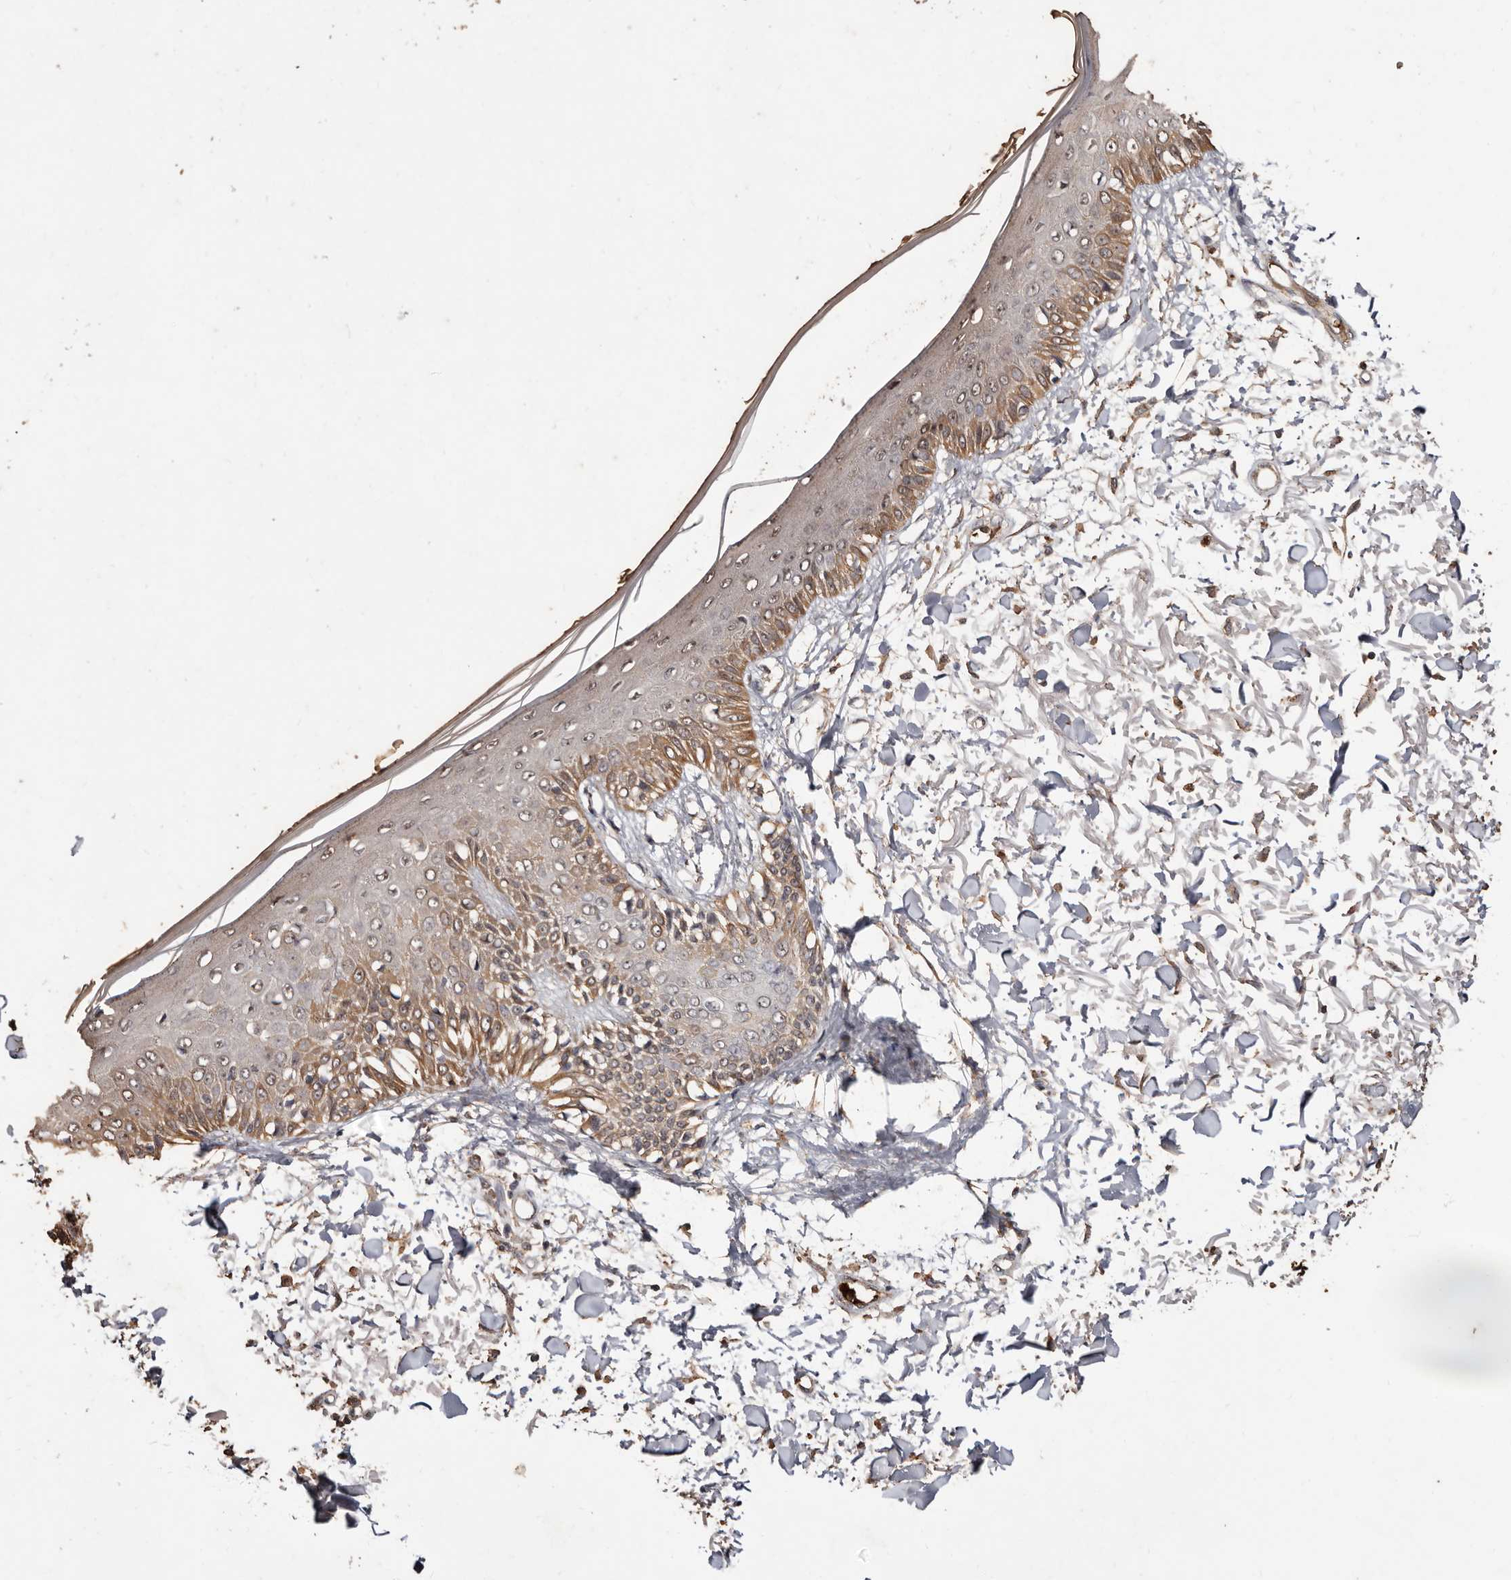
{"staining": {"intensity": "moderate", "quantity": ">75%", "location": "cytoplasmic/membranous"}, "tissue": "skin", "cell_type": "Fibroblasts", "image_type": "normal", "snomed": [{"axis": "morphology", "description": "Normal tissue, NOS"}, {"axis": "morphology", "description": "Squamous cell carcinoma, NOS"}, {"axis": "topography", "description": "Skin"}, {"axis": "topography", "description": "Peripheral nerve tissue"}], "caption": "The immunohistochemical stain highlights moderate cytoplasmic/membranous staining in fibroblasts of unremarkable skin.", "gene": "GRAMD2A", "patient": {"sex": "male", "age": 83}}